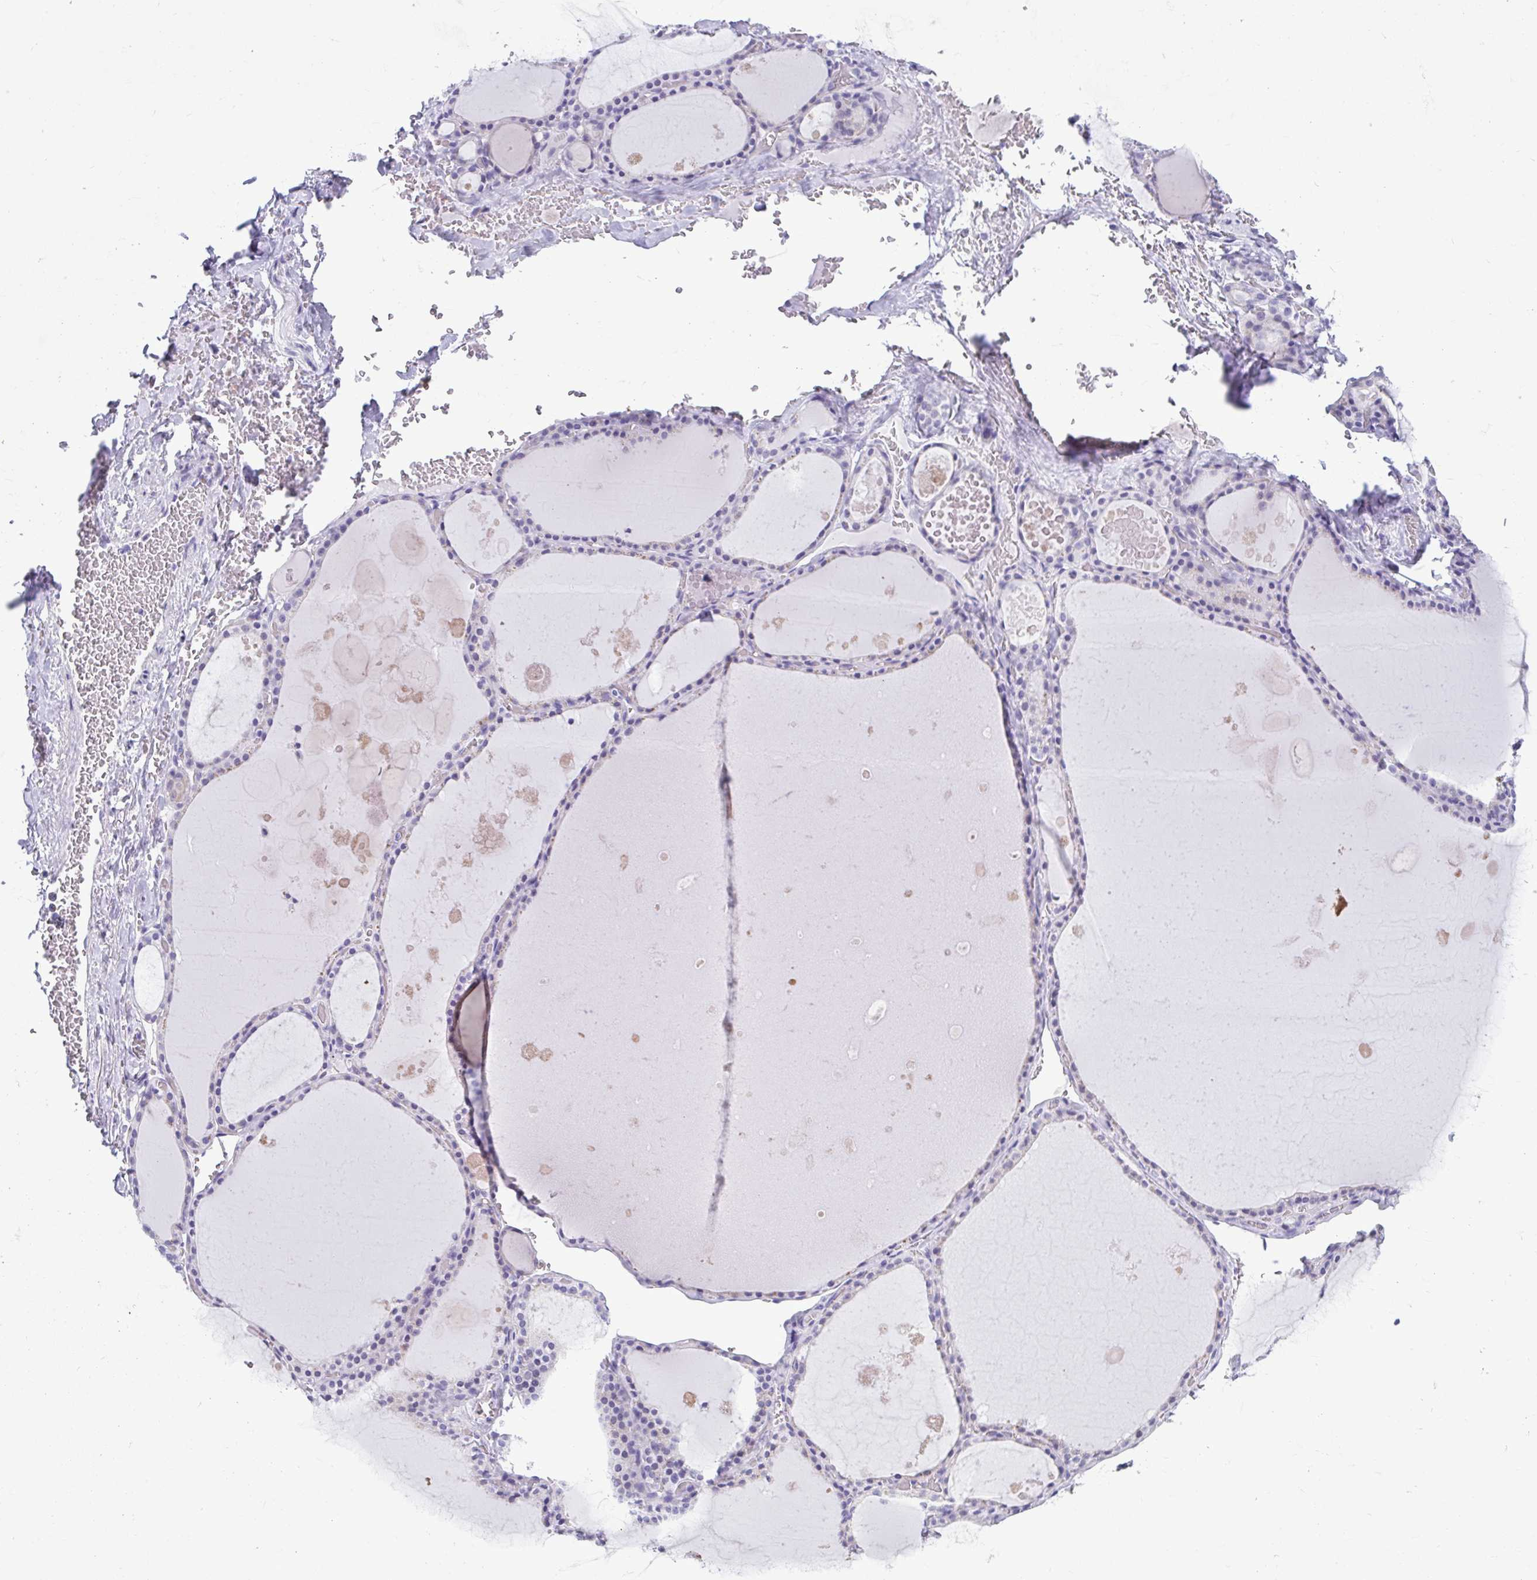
{"staining": {"intensity": "negative", "quantity": "none", "location": "none"}, "tissue": "thyroid gland", "cell_type": "Glandular cells", "image_type": "normal", "snomed": [{"axis": "morphology", "description": "Normal tissue, NOS"}, {"axis": "topography", "description": "Thyroid gland"}], "caption": "Glandular cells are negative for protein expression in unremarkable human thyroid gland. (DAB IHC, high magnification).", "gene": "SERPINI1", "patient": {"sex": "male", "age": 56}}